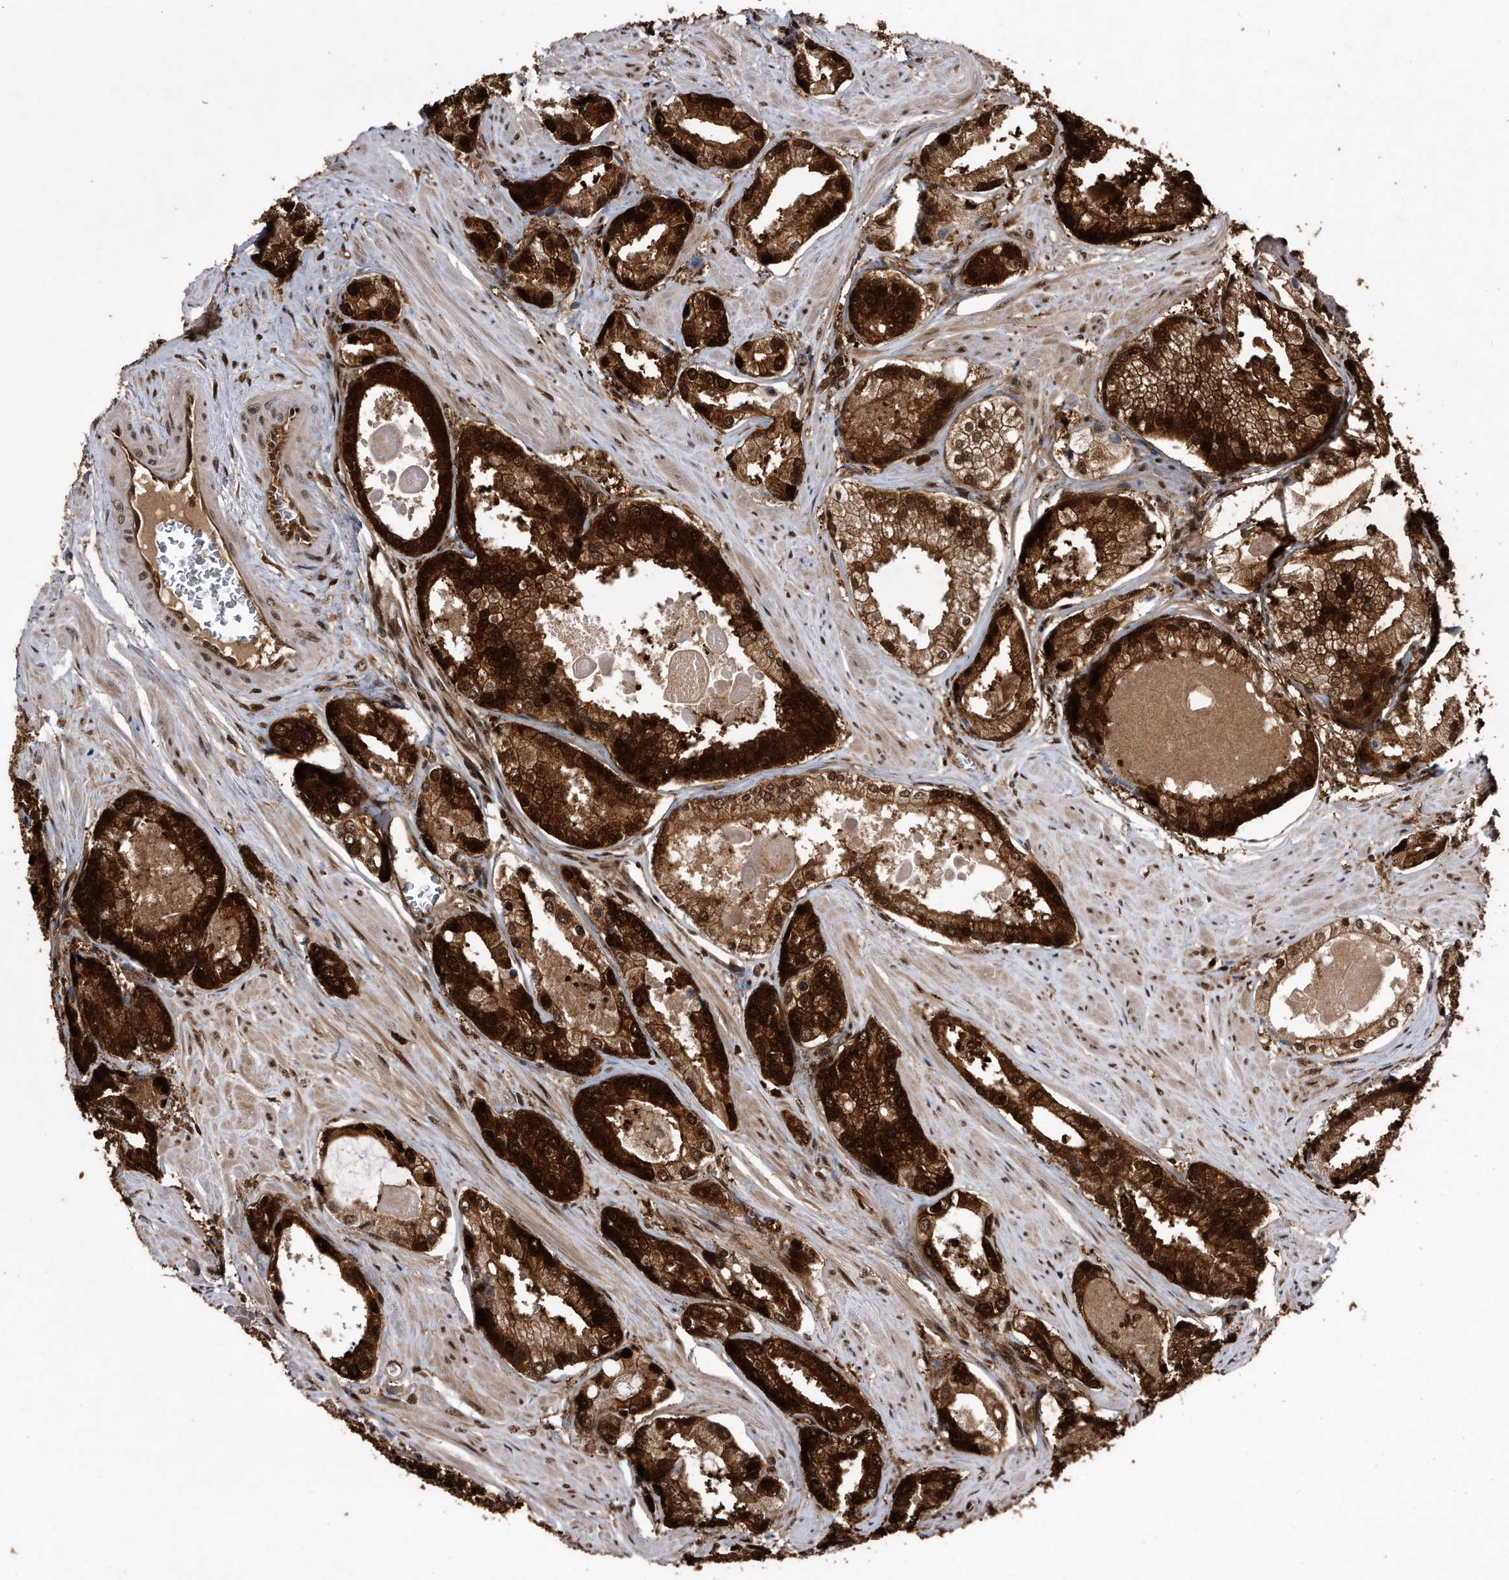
{"staining": {"intensity": "strong", "quantity": ">75%", "location": "cytoplasmic/membranous,nuclear"}, "tissue": "prostate cancer", "cell_type": "Tumor cells", "image_type": "cancer", "snomed": [{"axis": "morphology", "description": "Adenocarcinoma, Low grade"}, {"axis": "topography", "description": "Prostate"}], "caption": "Protein expression analysis of human prostate cancer reveals strong cytoplasmic/membranous and nuclear positivity in approximately >75% of tumor cells.", "gene": "RAD23B", "patient": {"sex": "male", "age": 54}}